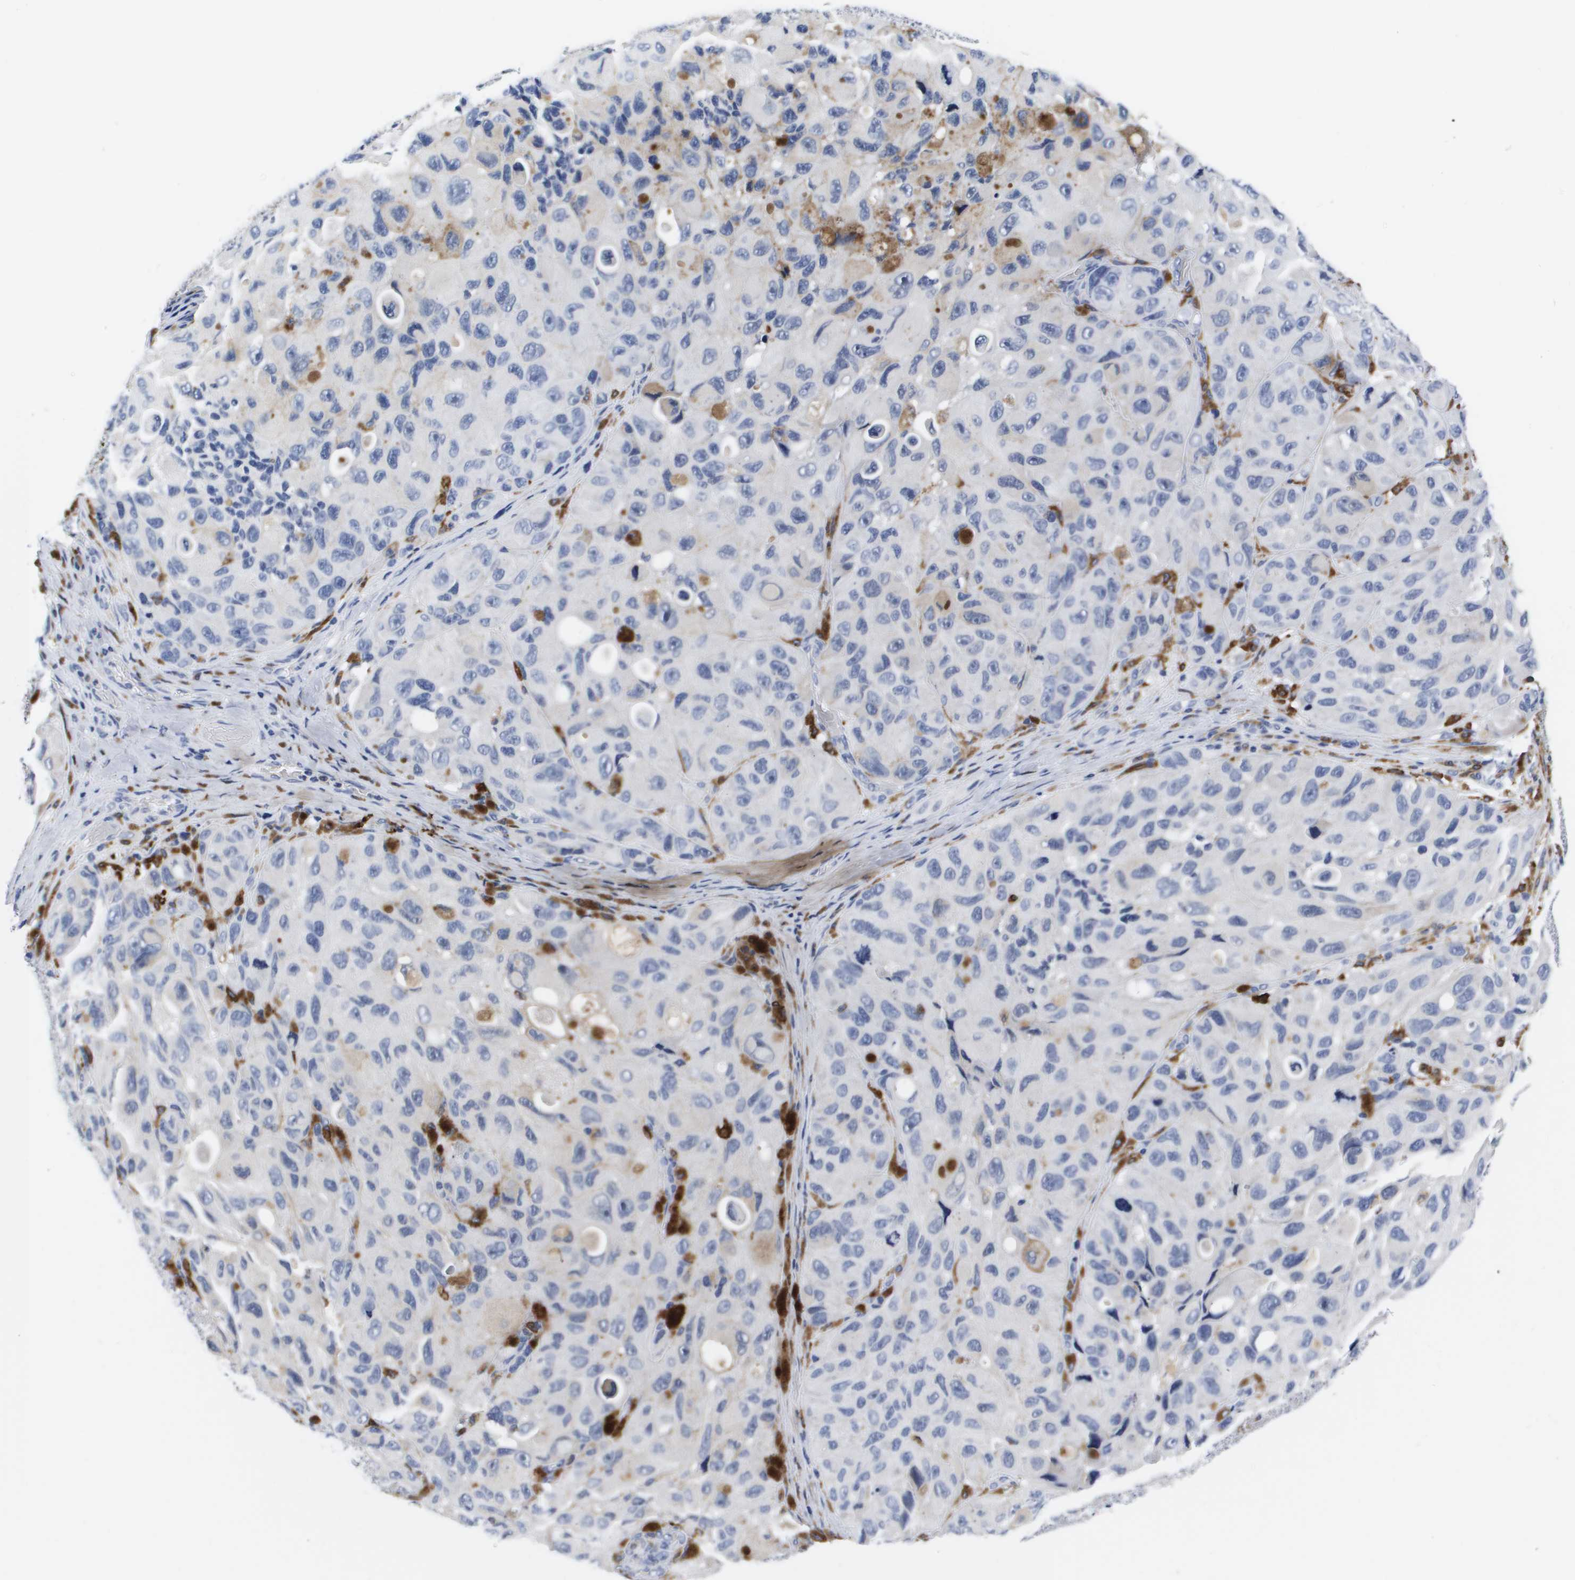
{"staining": {"intensity": "negative", "quantity": "none", "location": "none"}, "tissue": "melanoma", "cell_type": "Tumor cells", "image_type": "cancer", "snomed": [{"axis": "morphology", "description": "Malignant melanoma, NOS"}, {"axis": "topography", "description": "Skin"}], "caption": "Tumor cells show no significant staining in malignant melanoma. (DAB immunohistochemistry (IHC), high magnification).", "gene": "HMOX1", "patient": {"sex": "female", "age": 73}}